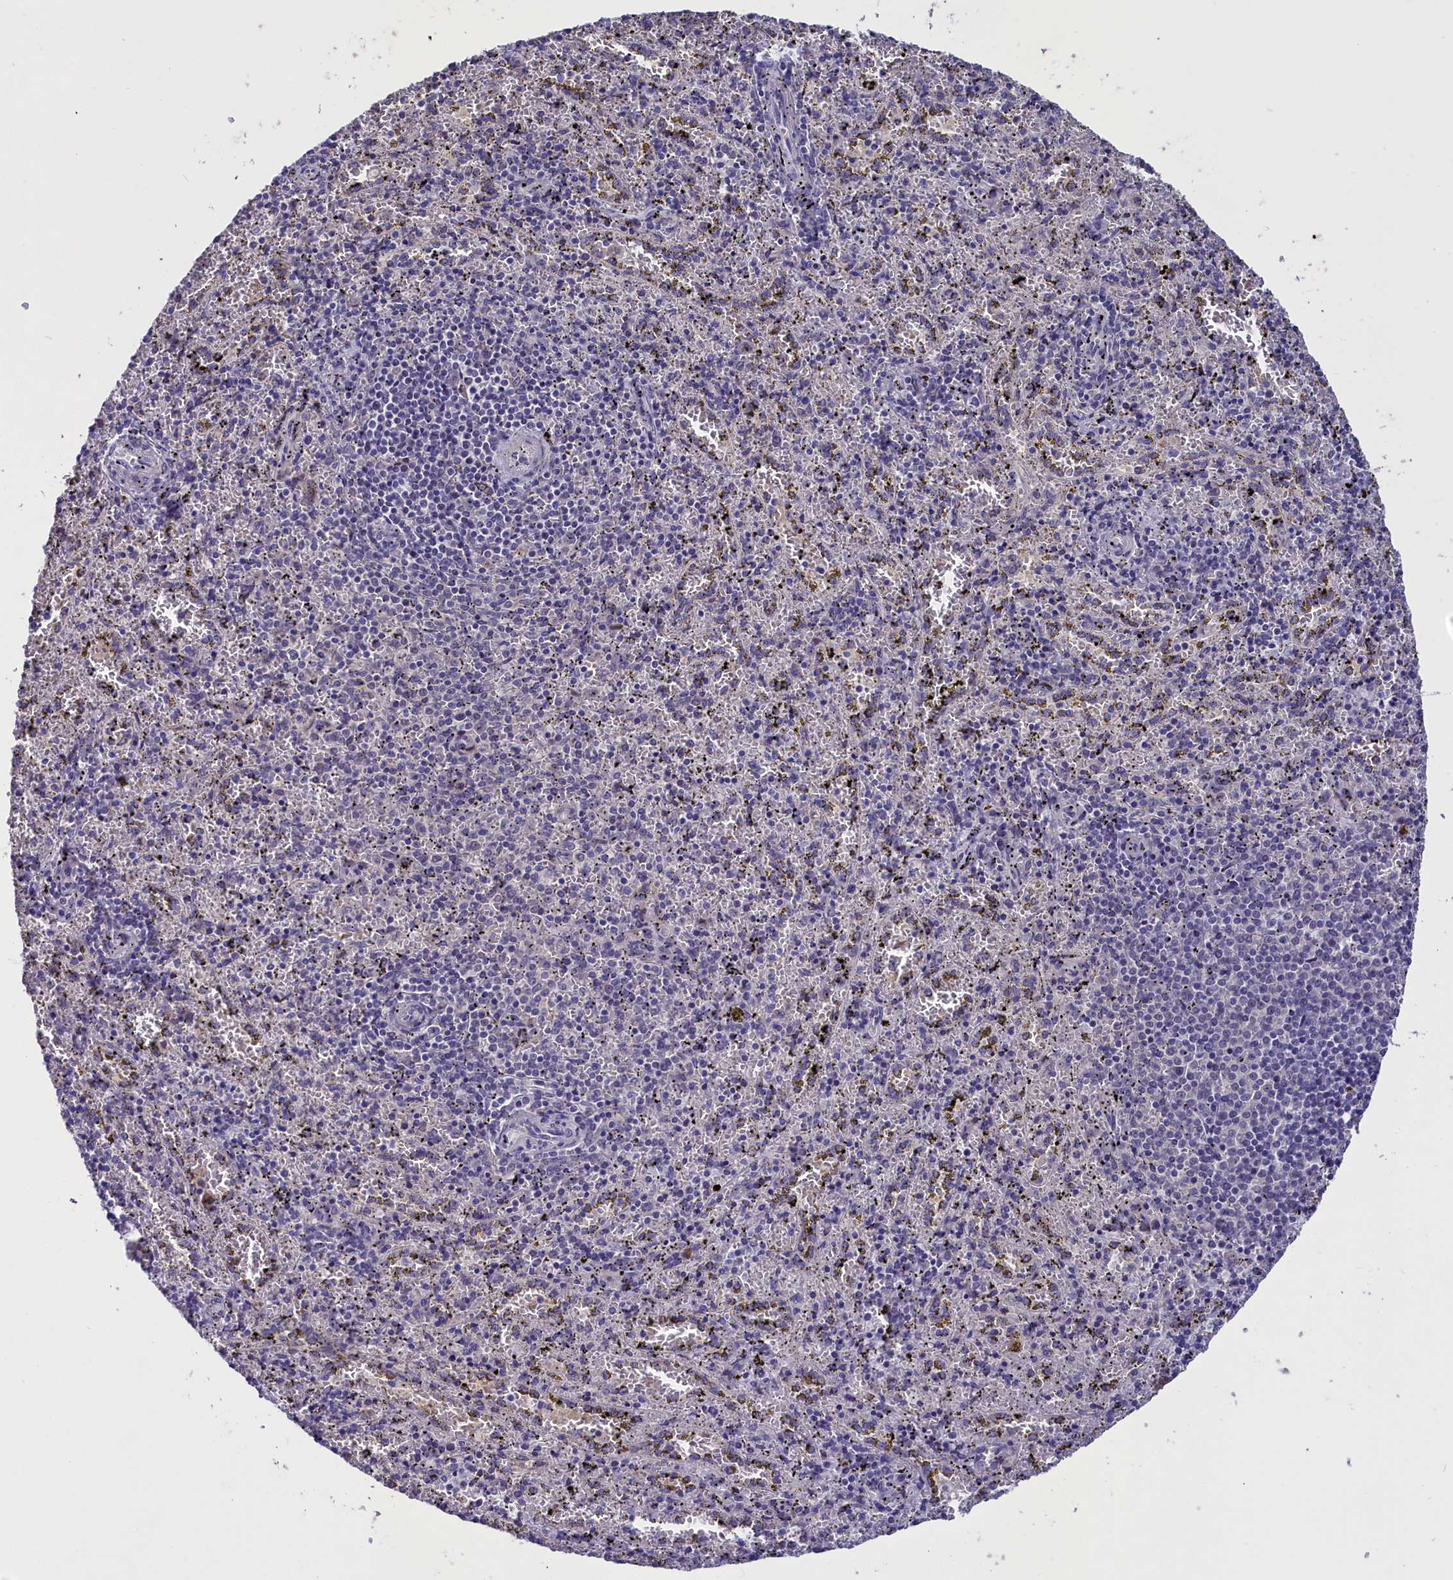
{"staining": {"intensity": "negative", "quantity": "none", "location": "none"}, "tissue": "spleen", "cell_type": "Cells in red pulp", "image_type": "normal", "snomed": [{"axis": "morphology", "description": "Normal tissue, NOS"}, {"axis": "topography", "description": "Spleen"}], "caption": "DAB (3,3'-diaminobenzidine) immunohistochemical staining of normal spleen shows no significant positivity in cells in red pulp.", "gene": "ENPP6", "patient": {"sex": "male", "age": 11}}